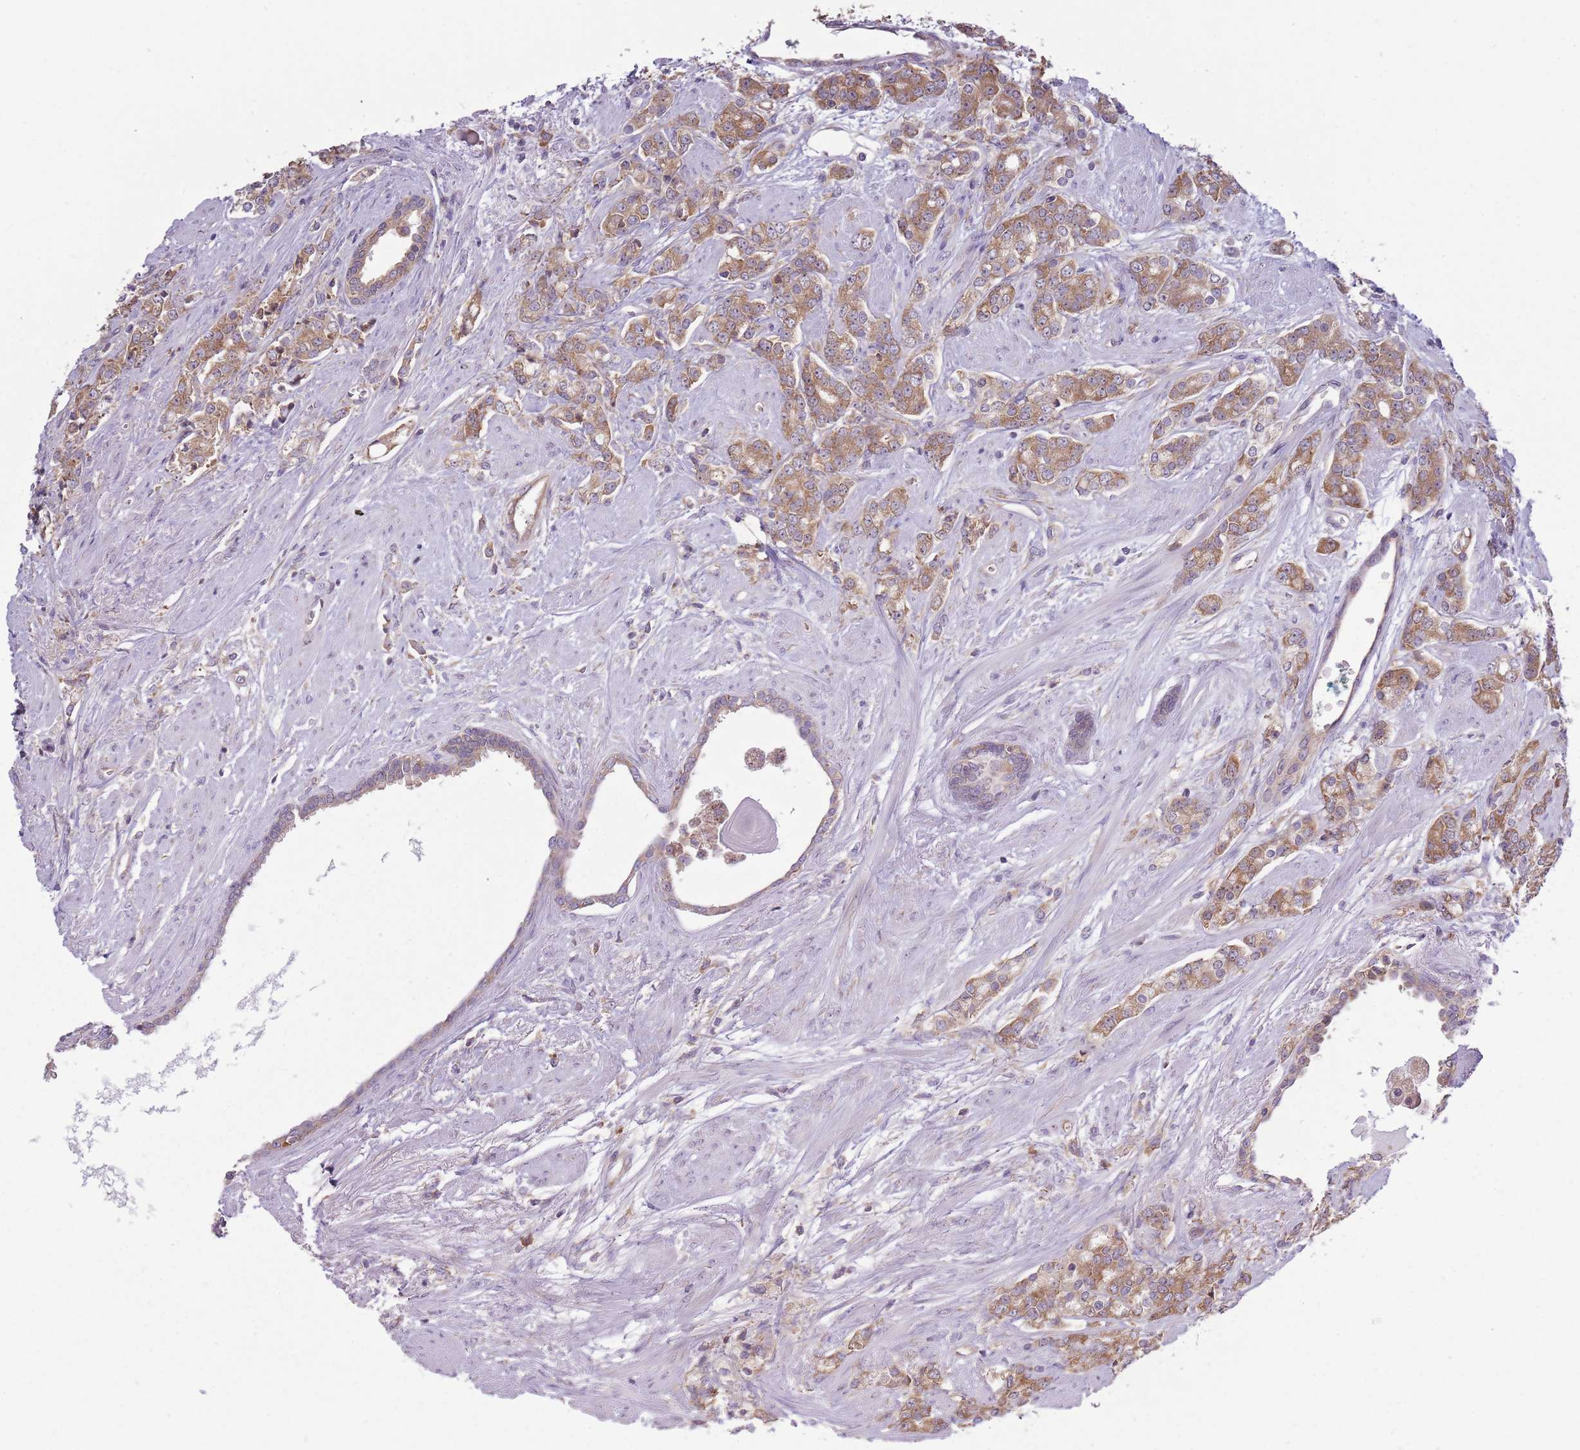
{"staining": {"intensity": "moderate", "quantity": ">75%", "location": "cytoplasmic/membranous"}, "tissue": "prostate cancer", "cell_type": "Tumor cells", "image_type": "cancer", "snomed": [{"axis": "morphology", "description": "Adenocarcinoma, High grade"}, {"axis": "topography", "description": "Prostate"}], "caption": "The histopathology image displays a brown stain indicating the presence of a protein in the cytoplasmic/membranous of tumor cells in prostate high-grade adenocarcinoma.", "gene": "RPL17-C18orf32", "patient": {"sex": "male", "age": 62}}